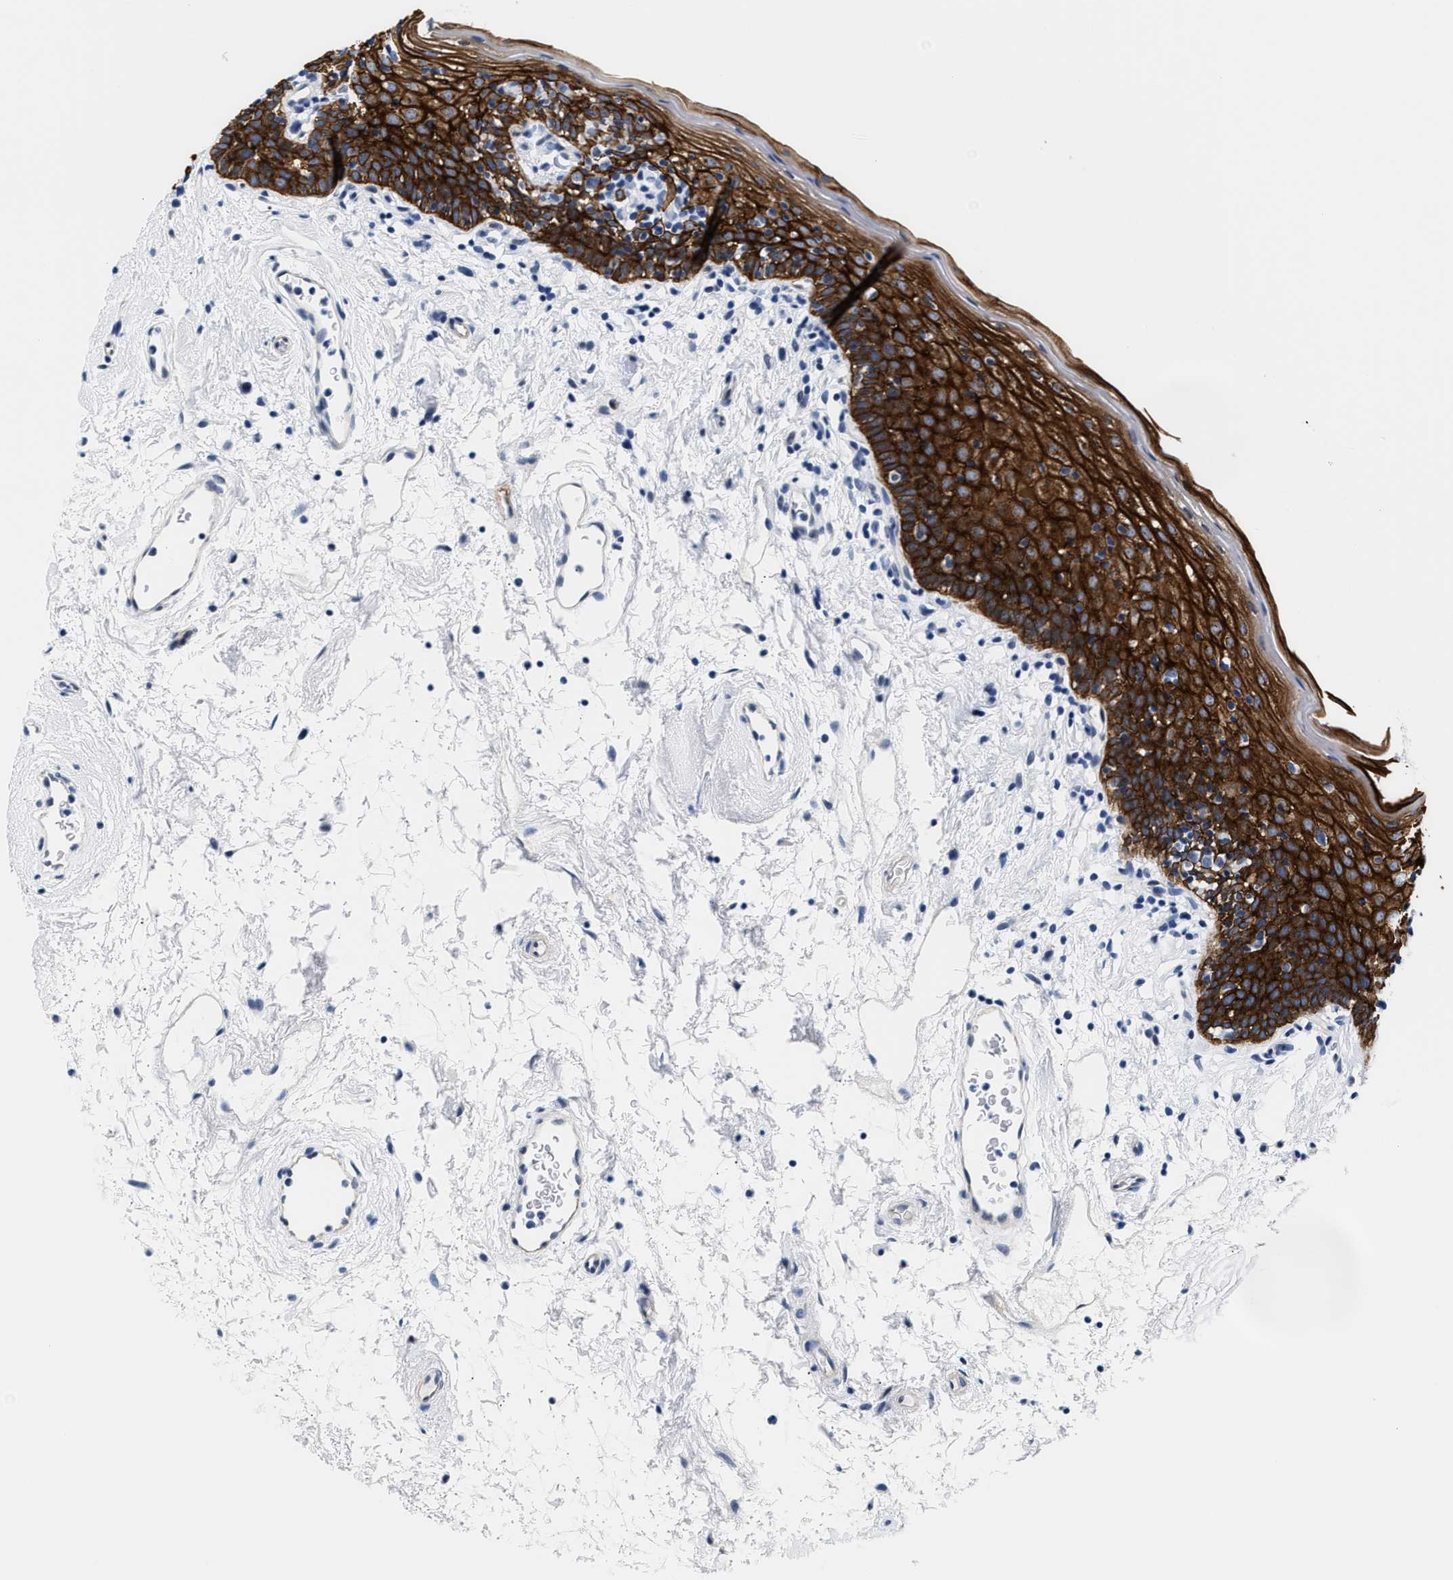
{"staining": {"intensity": "strong", "quantity": ">75%", "location": "cytoplasmic/membranous"}, "tissue": "oral mucosa", "cell_type": "Squamous epithelial cells", "image_type": "normal", "snomed": [{"axis": "morphology", "description": "Normal tissue, NOS"}, {"axis": "topography", "description": "Oral tissue"}], "caption": "Strong cytoplasmic/membranous positivity for a protein is appreciated in approximately >75% of squamous epithelial cells of benign oral mucosa using immunohistochemistry (IHC).", "gene": "TRIM29", "patient": {"sex": "male", "age": 66}}